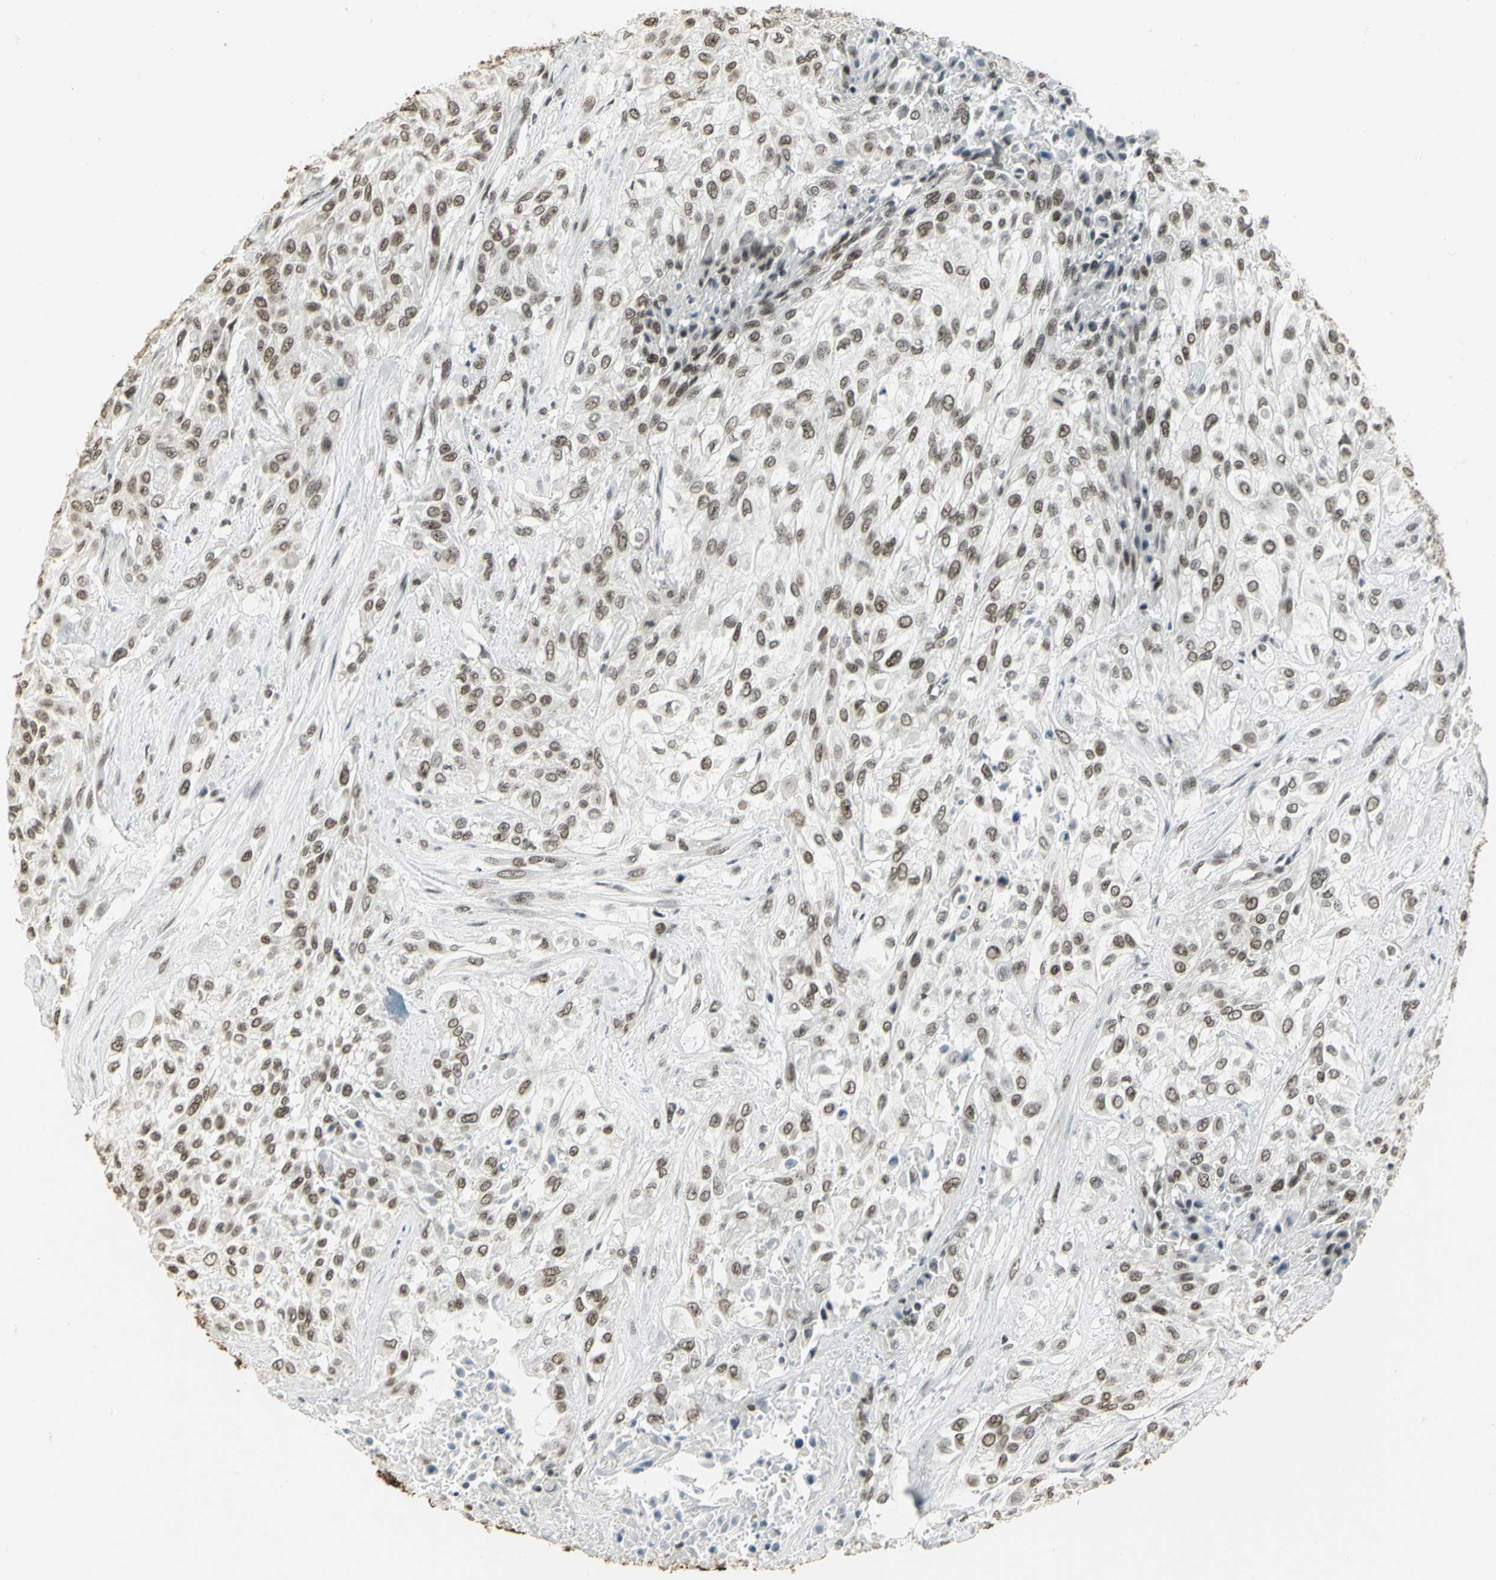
{"staining": {"intensity": "moderate", "quantity": ">75%", "location": "nuclear"}, "tissue": "urothelial cancer", "cell_type": "Tumor cells", "image_type": "cancer", "snomed": [{"axis": "morphology", "description": "Urothelial carcinoma, High grade"}, {"axis": "topography", "description": "Urinary bladder"}], "caption": "High-power microscopy captured an immunohistochemistry micrograph of urothelial cancer, revealing moderate nuclear positivity in about >75% of tumor cells.", "gene": "CBX3", "patient": {"sex": "male", "age": 57}}